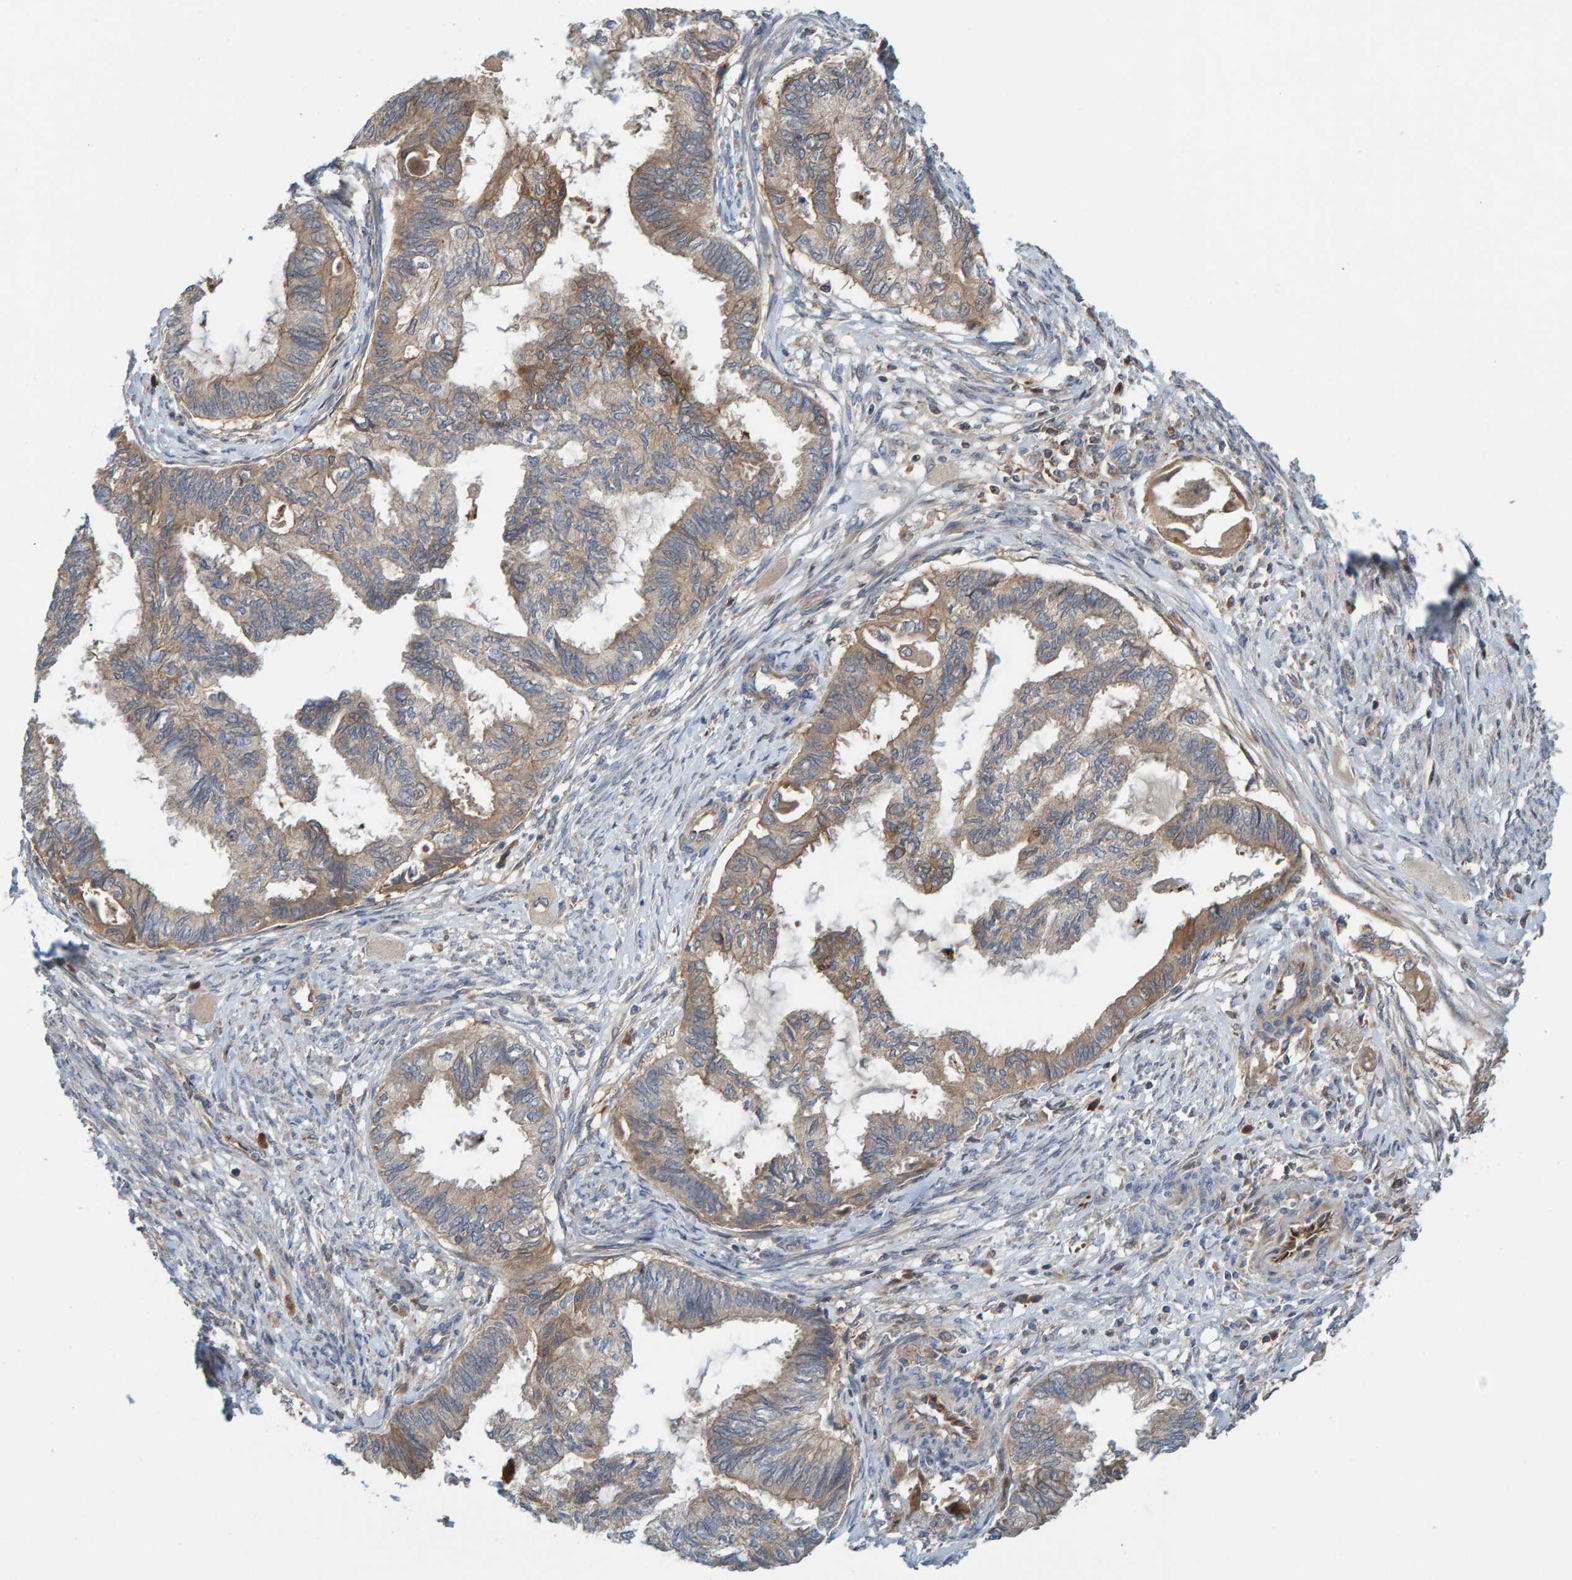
{"staining": {"intensity": "weak", "quantity": ">75%", "location": "cytoplasmic/membranous"}, "tissue": "cervical cancer", "cell_type": "Tumor cells", "image_type": "cancer", "snomed": [{"axis": "morphology", "description": "Normal tissue, NOS"}, {"axis": "morphology", "description": "Adenocarcinoma, NOS"}, {"axis": "topography", "description": "Cervix"}, {"axis": "topography", "description": "Endometrium"}], "caption": "Protein staining of cervical cancer tissue reveals weak cytoplasmic/membranous staining in about >75% of tumor cells.", "gene": "KIAA0753", "patient": {"sex": "female", "age": 86}}